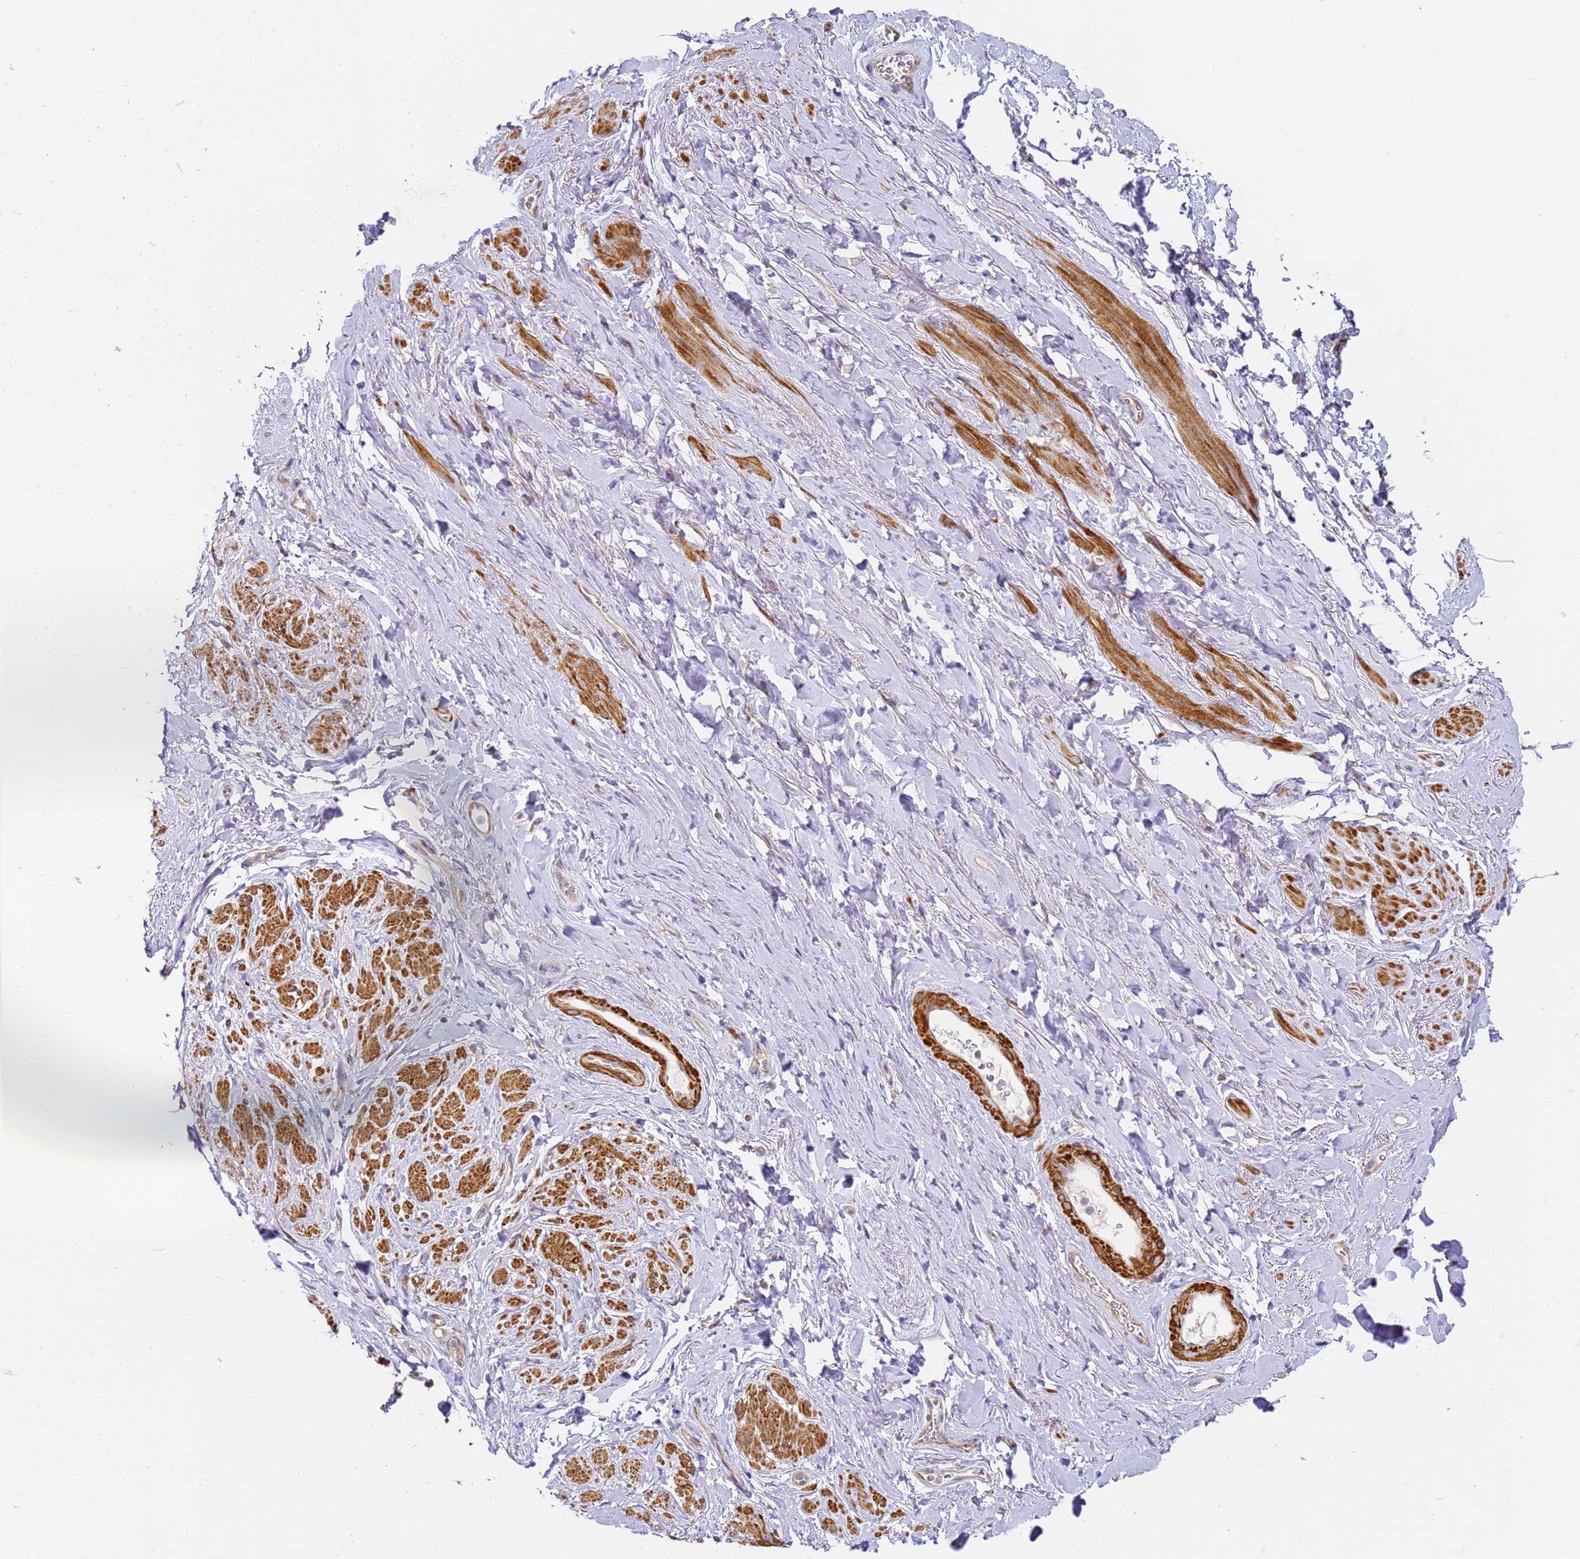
{"staining": {"intensity": "moderate", "quantity": "25%-75%", "location": "cytoplasmic/membranous"}, "tissue": "smooth muscle", "cell_type": "Smooth muscle cells", "image_type": "normal", "snomed": [{"axis": "morphology", "description": "Normal tissue, NOS"}, {"axis": "topography", "description": "Smooth muscle"}, {"axis": "topography", "description": "Peripheral nerve tissue"}], "caption": "Immunohistochemistry image of unremarkable smooth muscle: smooth muscle stained using immunohistochemistry (IHC) demonstrates medium levels of moderate protein expression localized specifically in the cytoplasmic/membranous of smooth muscle cells, appearing as a cytoplasmic/membranous brown color.", "gene": "RPL13A", "patient": {"sex": "male", "age": 69}}